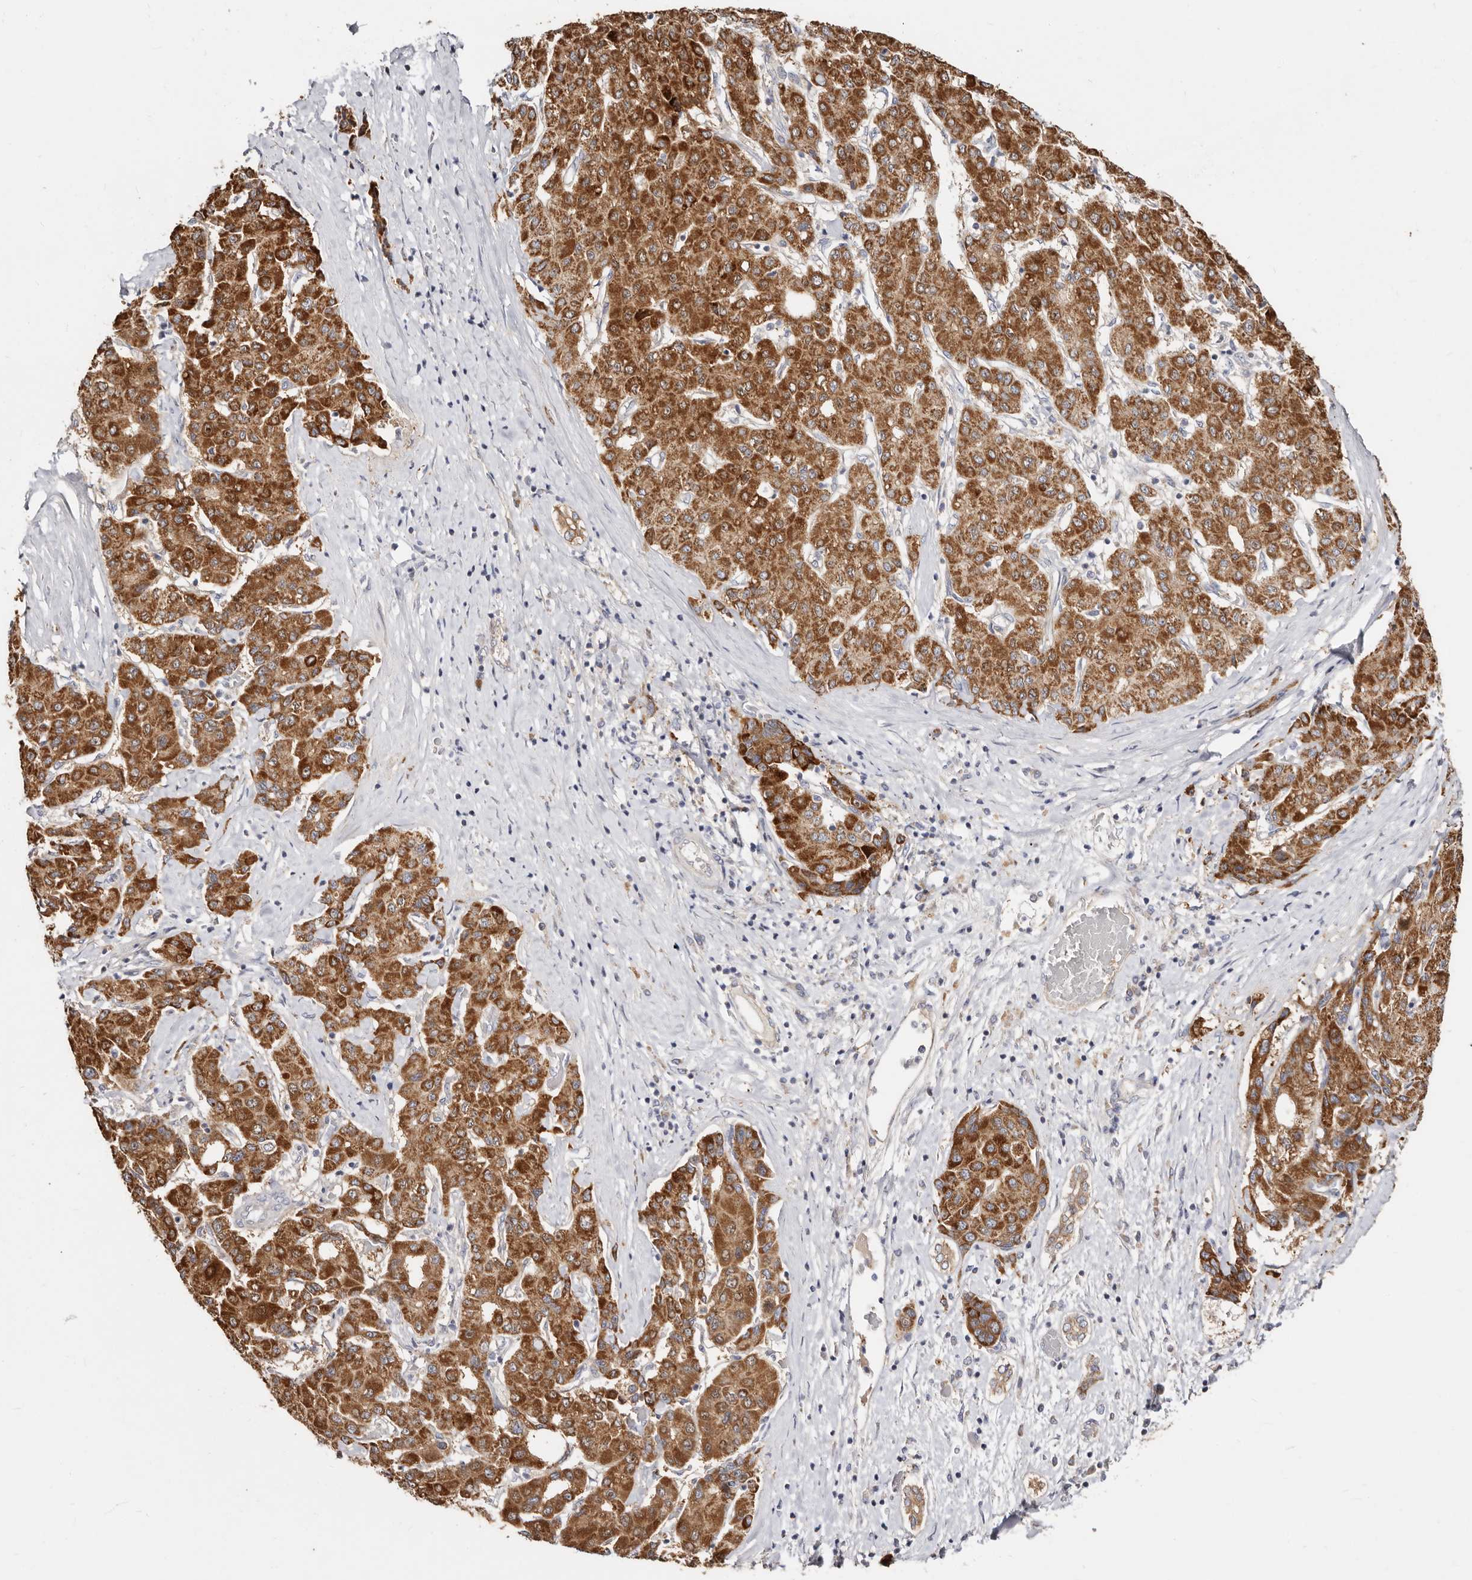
{"staining": {"intensity": "strong", "quantity": ">75%", "location": "cytoplasmic/membranous"}, "tissue": "liver cancer", "cell_type": "Tumor cells", "image_type": "cancer", "snomed": [{"axis": "morphology", "description": "Carcinoma, Hepatocellular, NOS"}, {"axis": "topography", "description": "Liver"}], "caption": "Liver cancer was stained to show a protein in brown. There is high levels of strong cytoplasmic/membranous staining in about >75% of tumor cells.", "gene": "BAIAP2L1", "patient": {"sex": "male", "age": 65}}